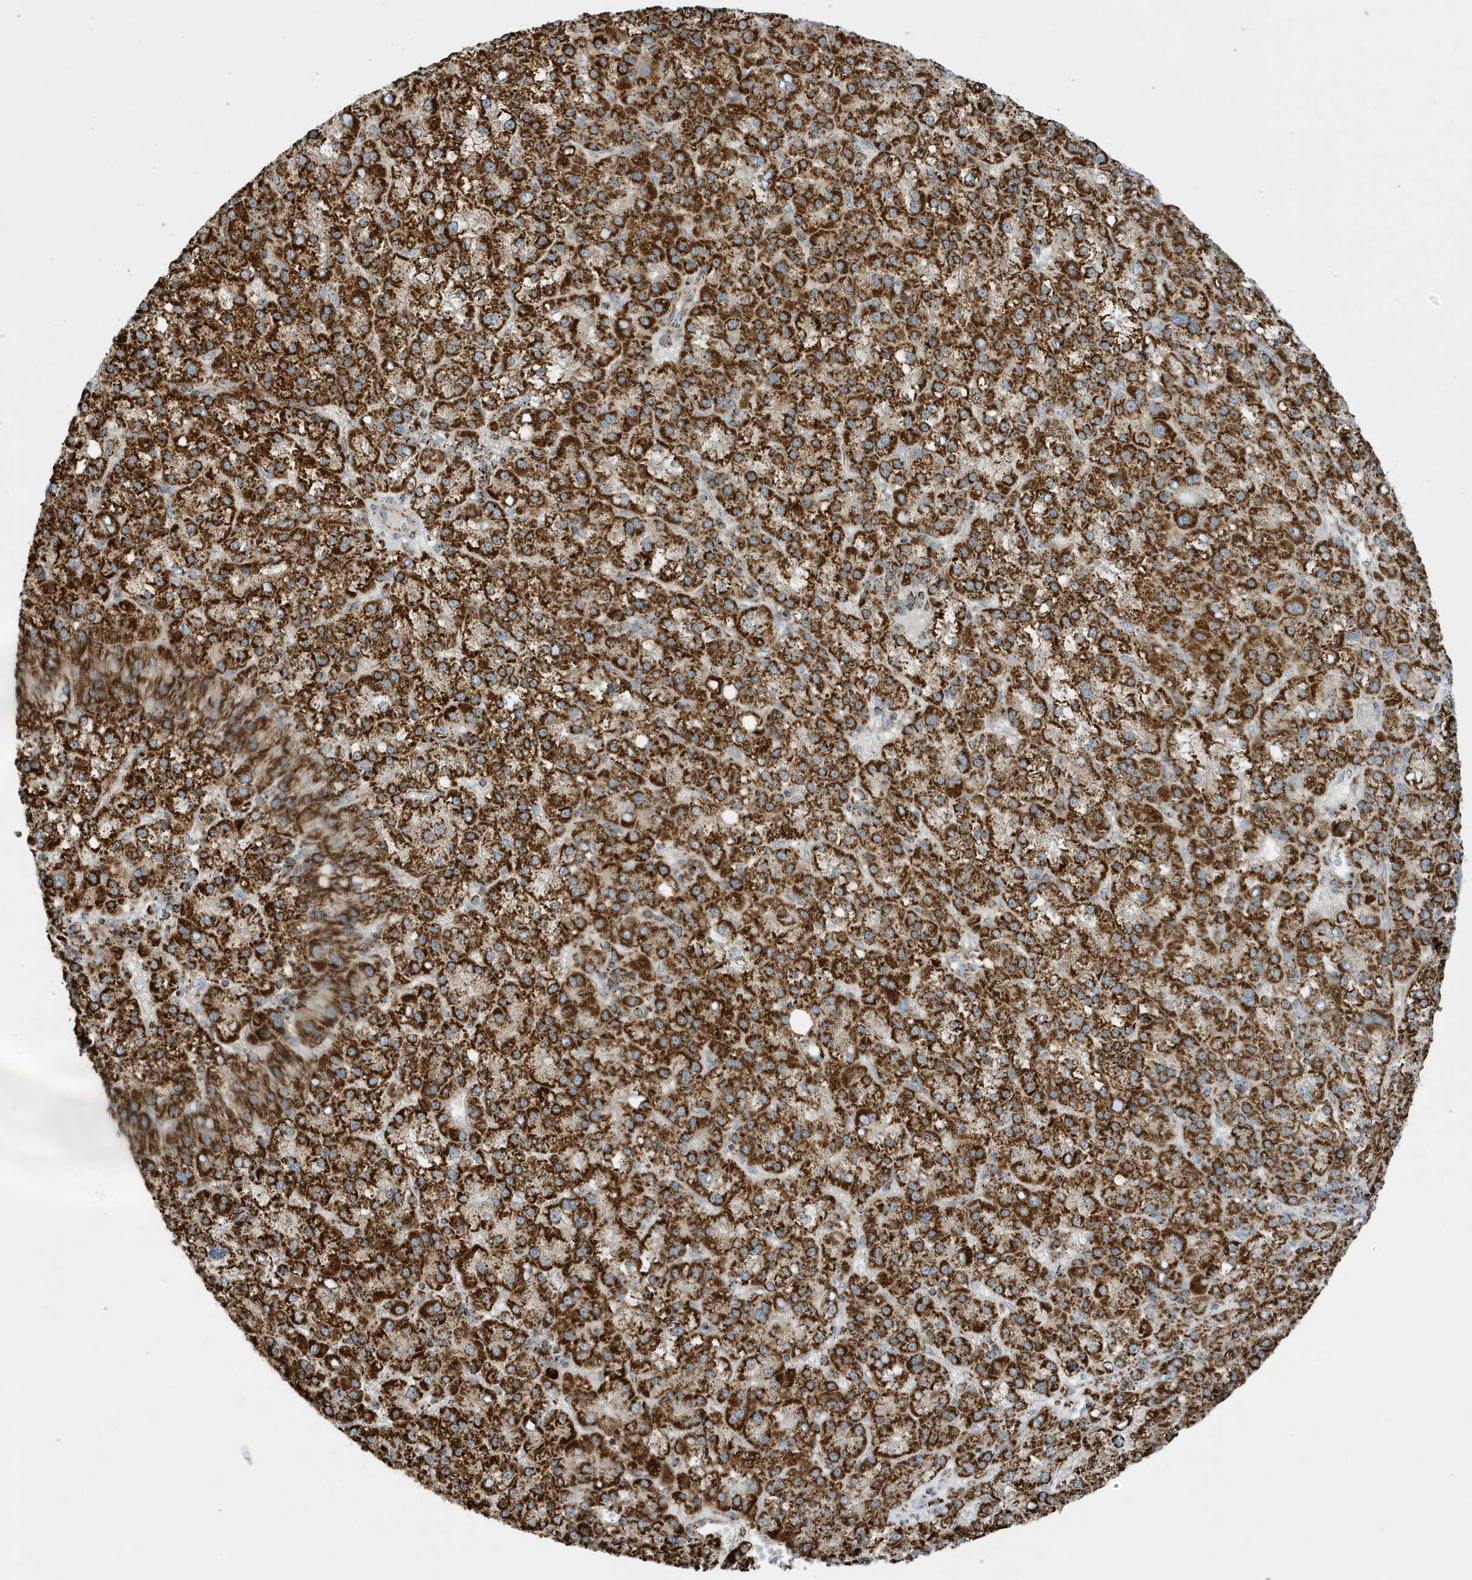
{"staining": {"intensity": "strong", "quantity": ">75%", "location": "cytoplasmic/membranous"}, "tissue": "liver cancer", "cell_type": "Tumor cells", "image_type": "cancer", "snomed": [{"axis": "morphology", "description": "Carcinoma, Hepatocellular, NOS"}, {"axis": "topography", "description": "Liver"}], "caption": "Protein staining of liver hepatocellular carcinoma tissue reveals strong cytoplasmic/membranous positivity in about >75% of tumor cells. Nuclei are stained in blue.", "gene": "ATP5ME", "patient": {"sex": "female", "age": 58}}